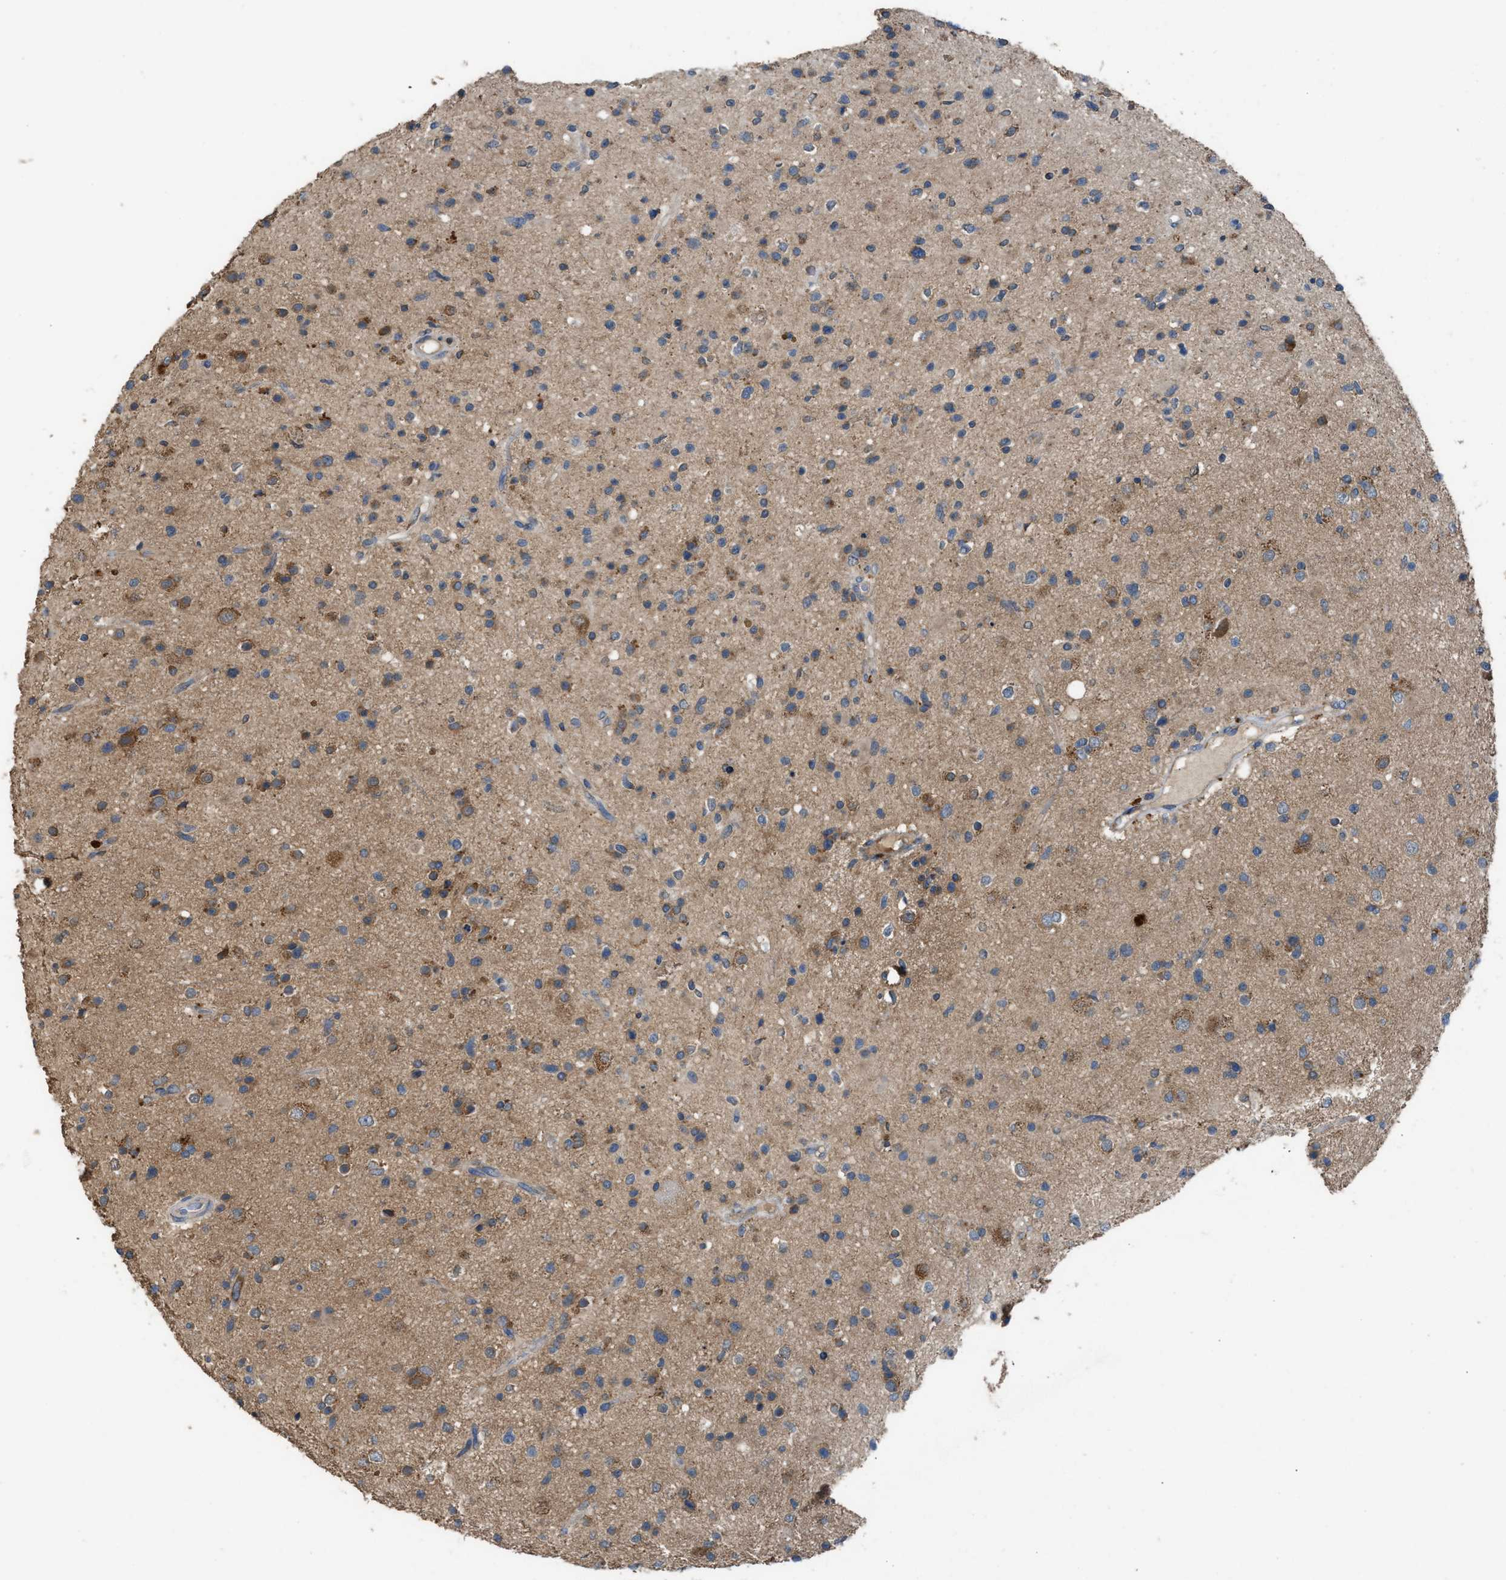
{"staining": {"intensity": "moderate", "quantity": "<25%", "location": "cytoplasmic/membranous"}, "tissue": "glioma", "cell_type": "Tumor cells", "image_type": "cancer", "snomed": [{"axis": "morphology", "description": "Glioma, malignant, High grade"}, {"axis": "topography", "description": "Brain"}], "caption": "Moderate cytoplasmic/membranous staining for a protein is present in about <25% of tumor cells of malignant glioma (high-grade) using immunohistochemistry.", "gene": "TPK1", "patient": {"sex": "male", "age": 33}}